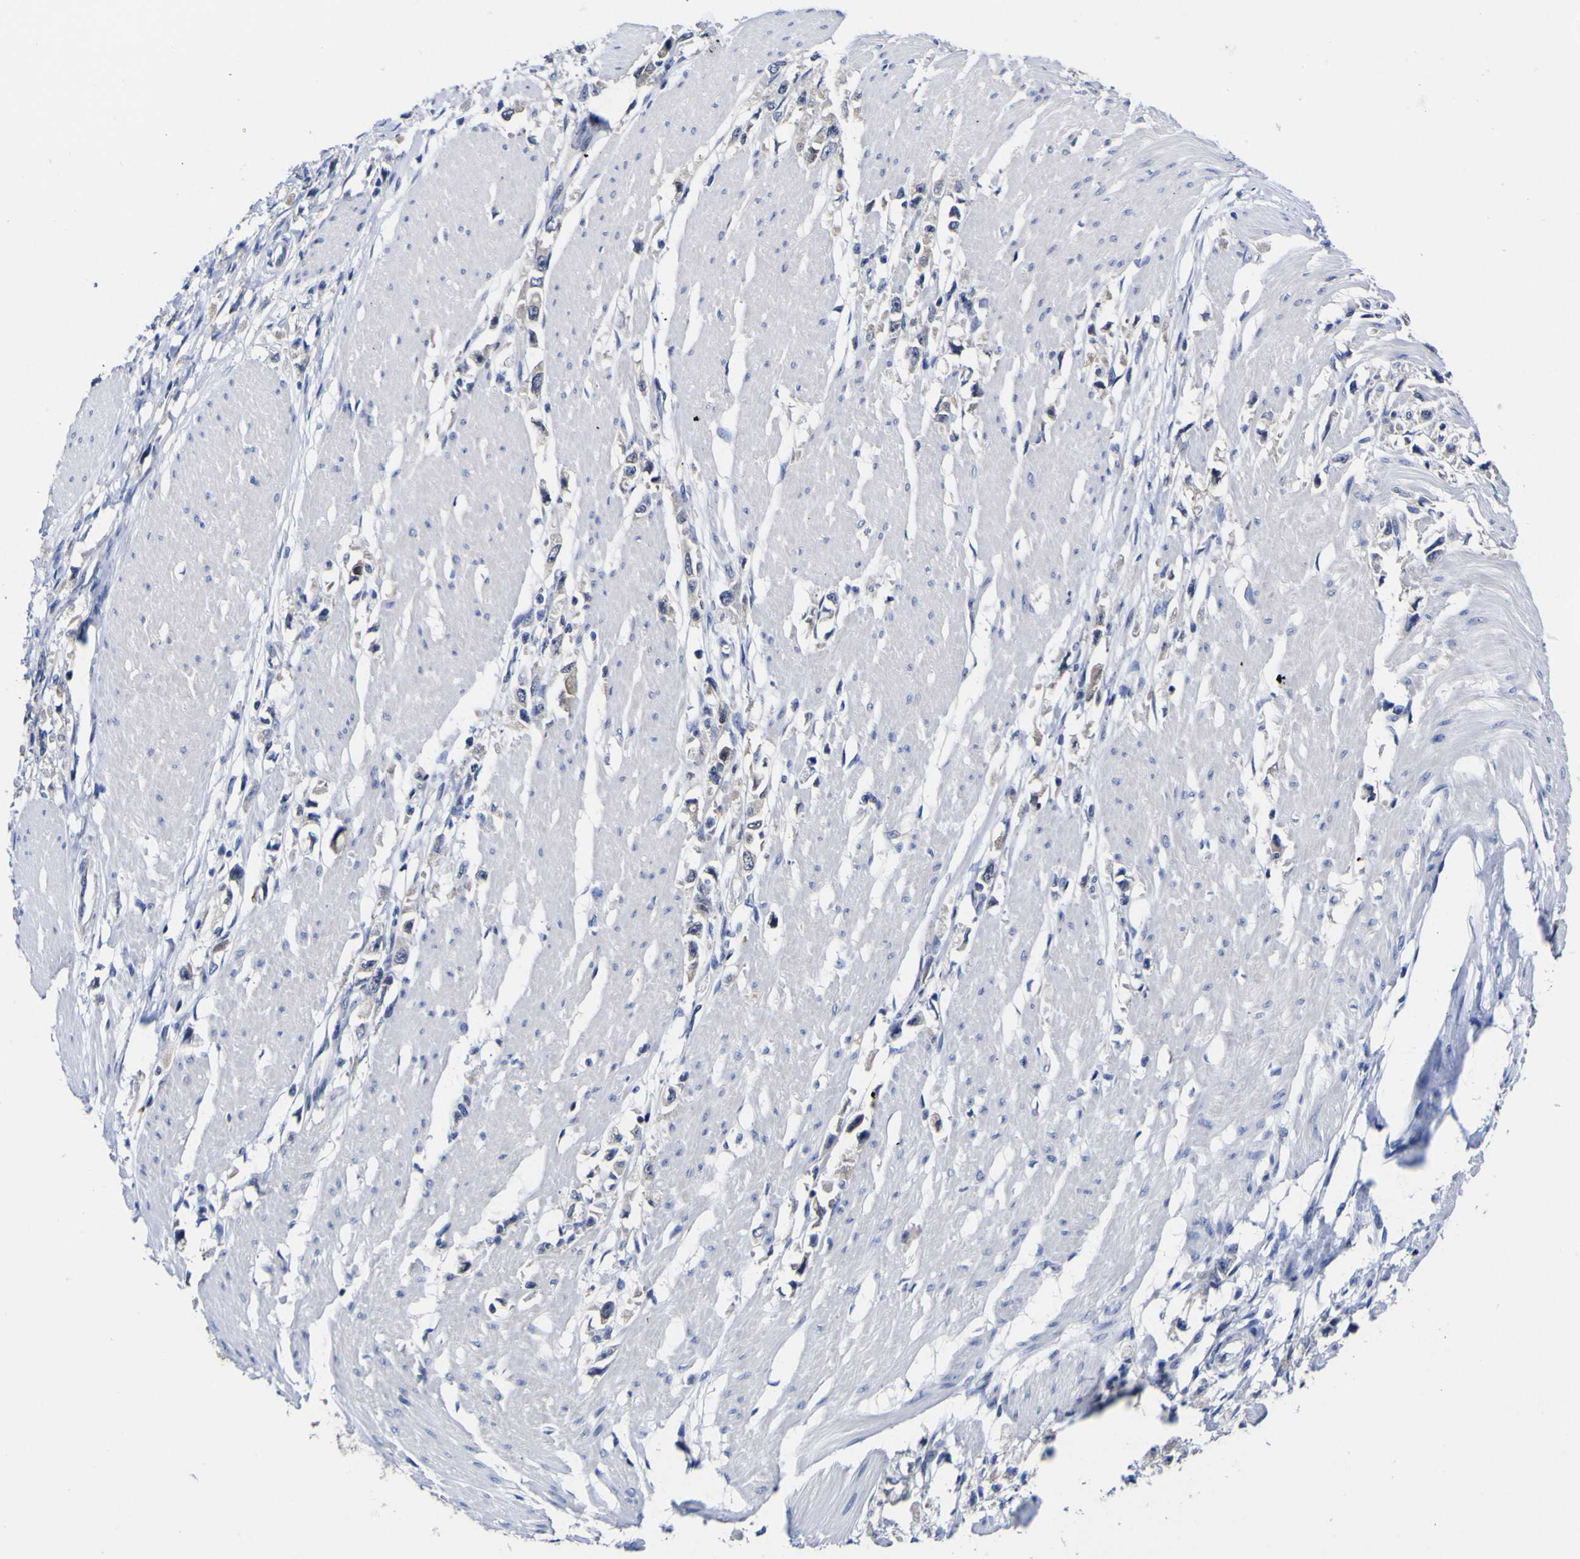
{"staining": {"intensity": "negative", "quantity": "none", "location": "none"}, "tissue": "stomach cancer", "cell_type": "Tumor cells", "image_type": "cancer", "snomed": [{"axis": "morphology", "description": "Adenocarcinoma, NOS"}, {"axis": "topography", "description": "Stomach"}], "caption": "Human stomach adenocarcinoma stained for a protein using immunohistochemistry displays no staining in tumor cells.", "gene": "CASP6", "patient": {"sex": "female", "age": 59}}